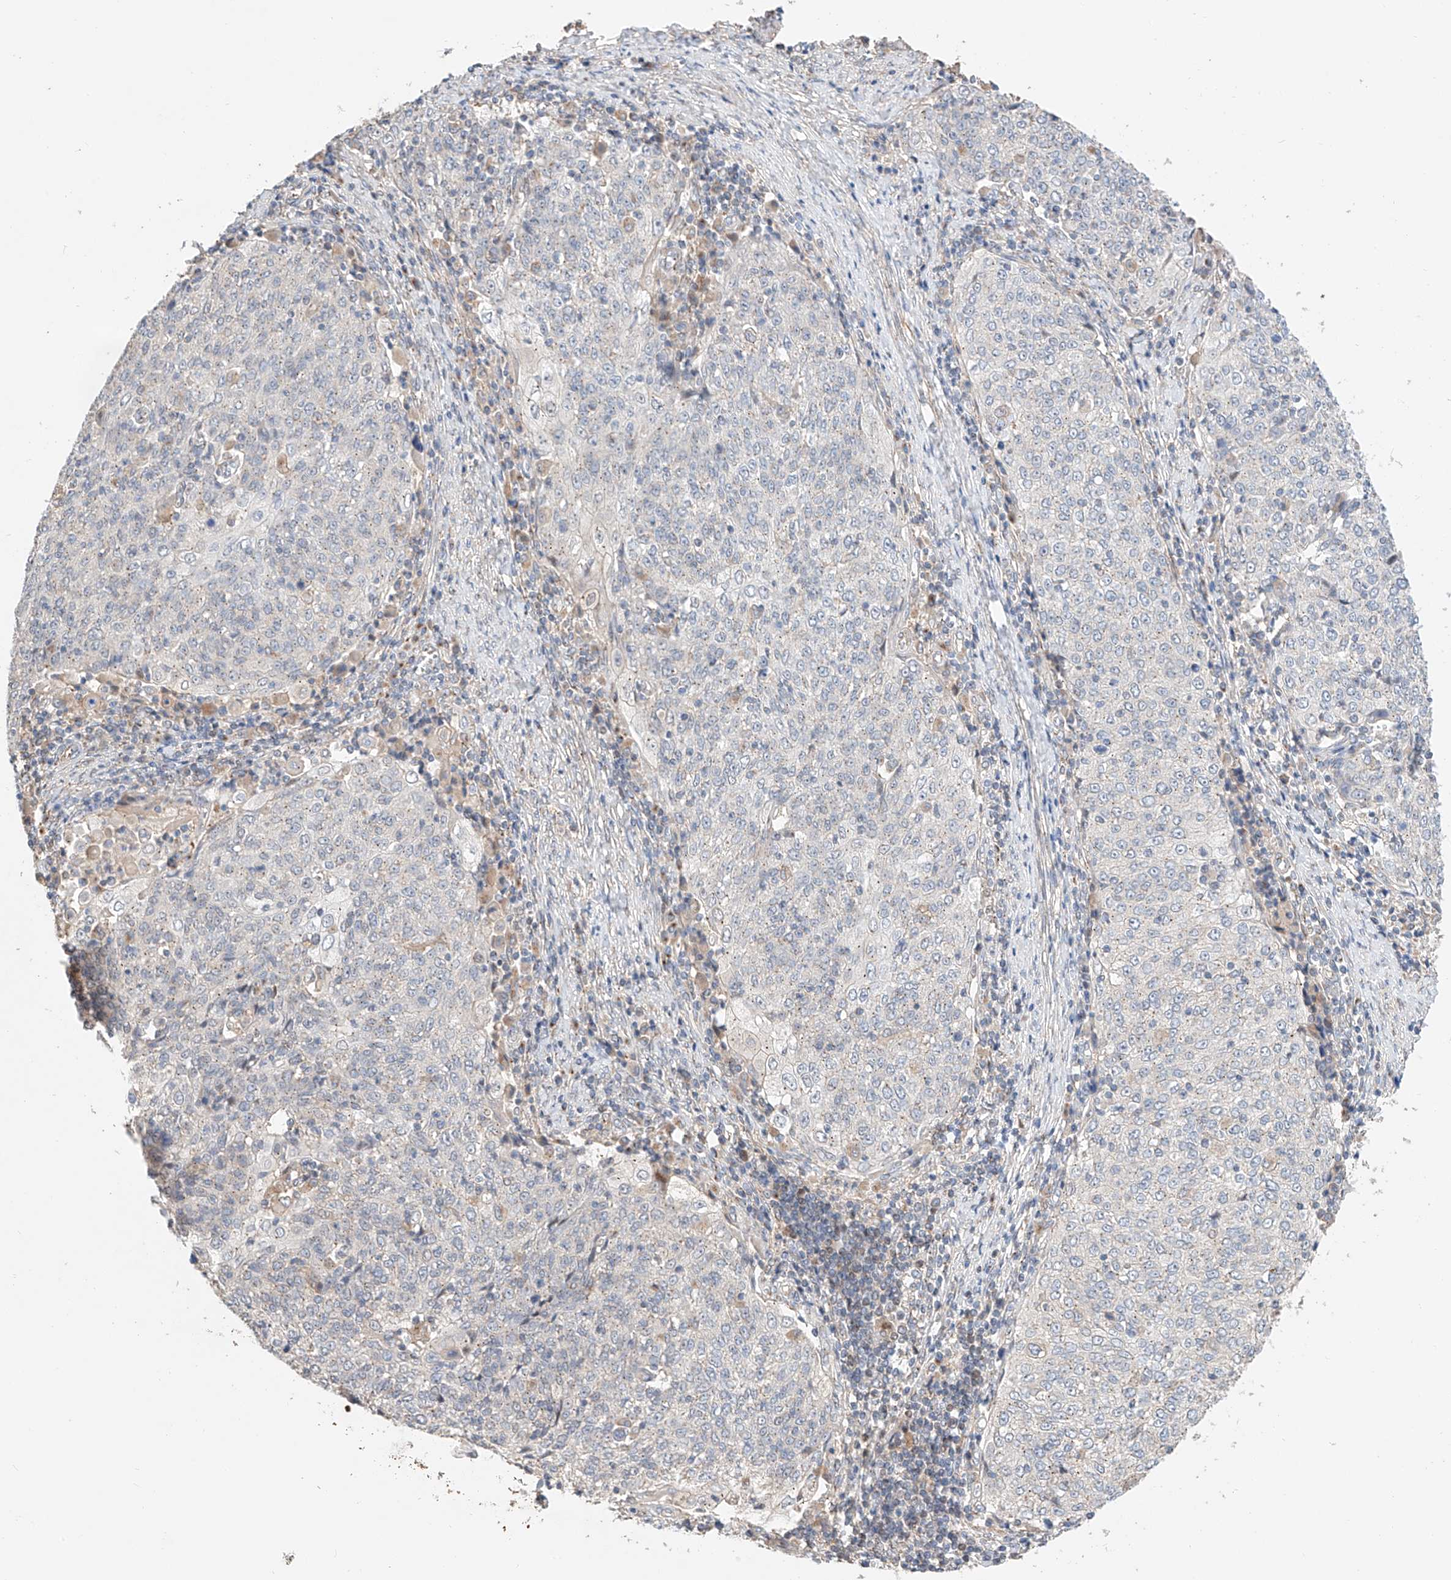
{"staining": {"intensity": "negative", "quantity": "none", "location": "none"}, "tissue": "cervical cancer", "cell_type": "Tumor cells", "image_type": "cancer", "snomed": [{"axis": "morphology", "description": "Squamous cell carcinoma, NOS"}, {"axis": "topography", "description": "Cervix"}], "caption": "Cervical cancer stained for a protein using IHC displays no staining tumor cells.", "gene": "MOSPD1", "patient": {"sex": "female", "age": 48}}